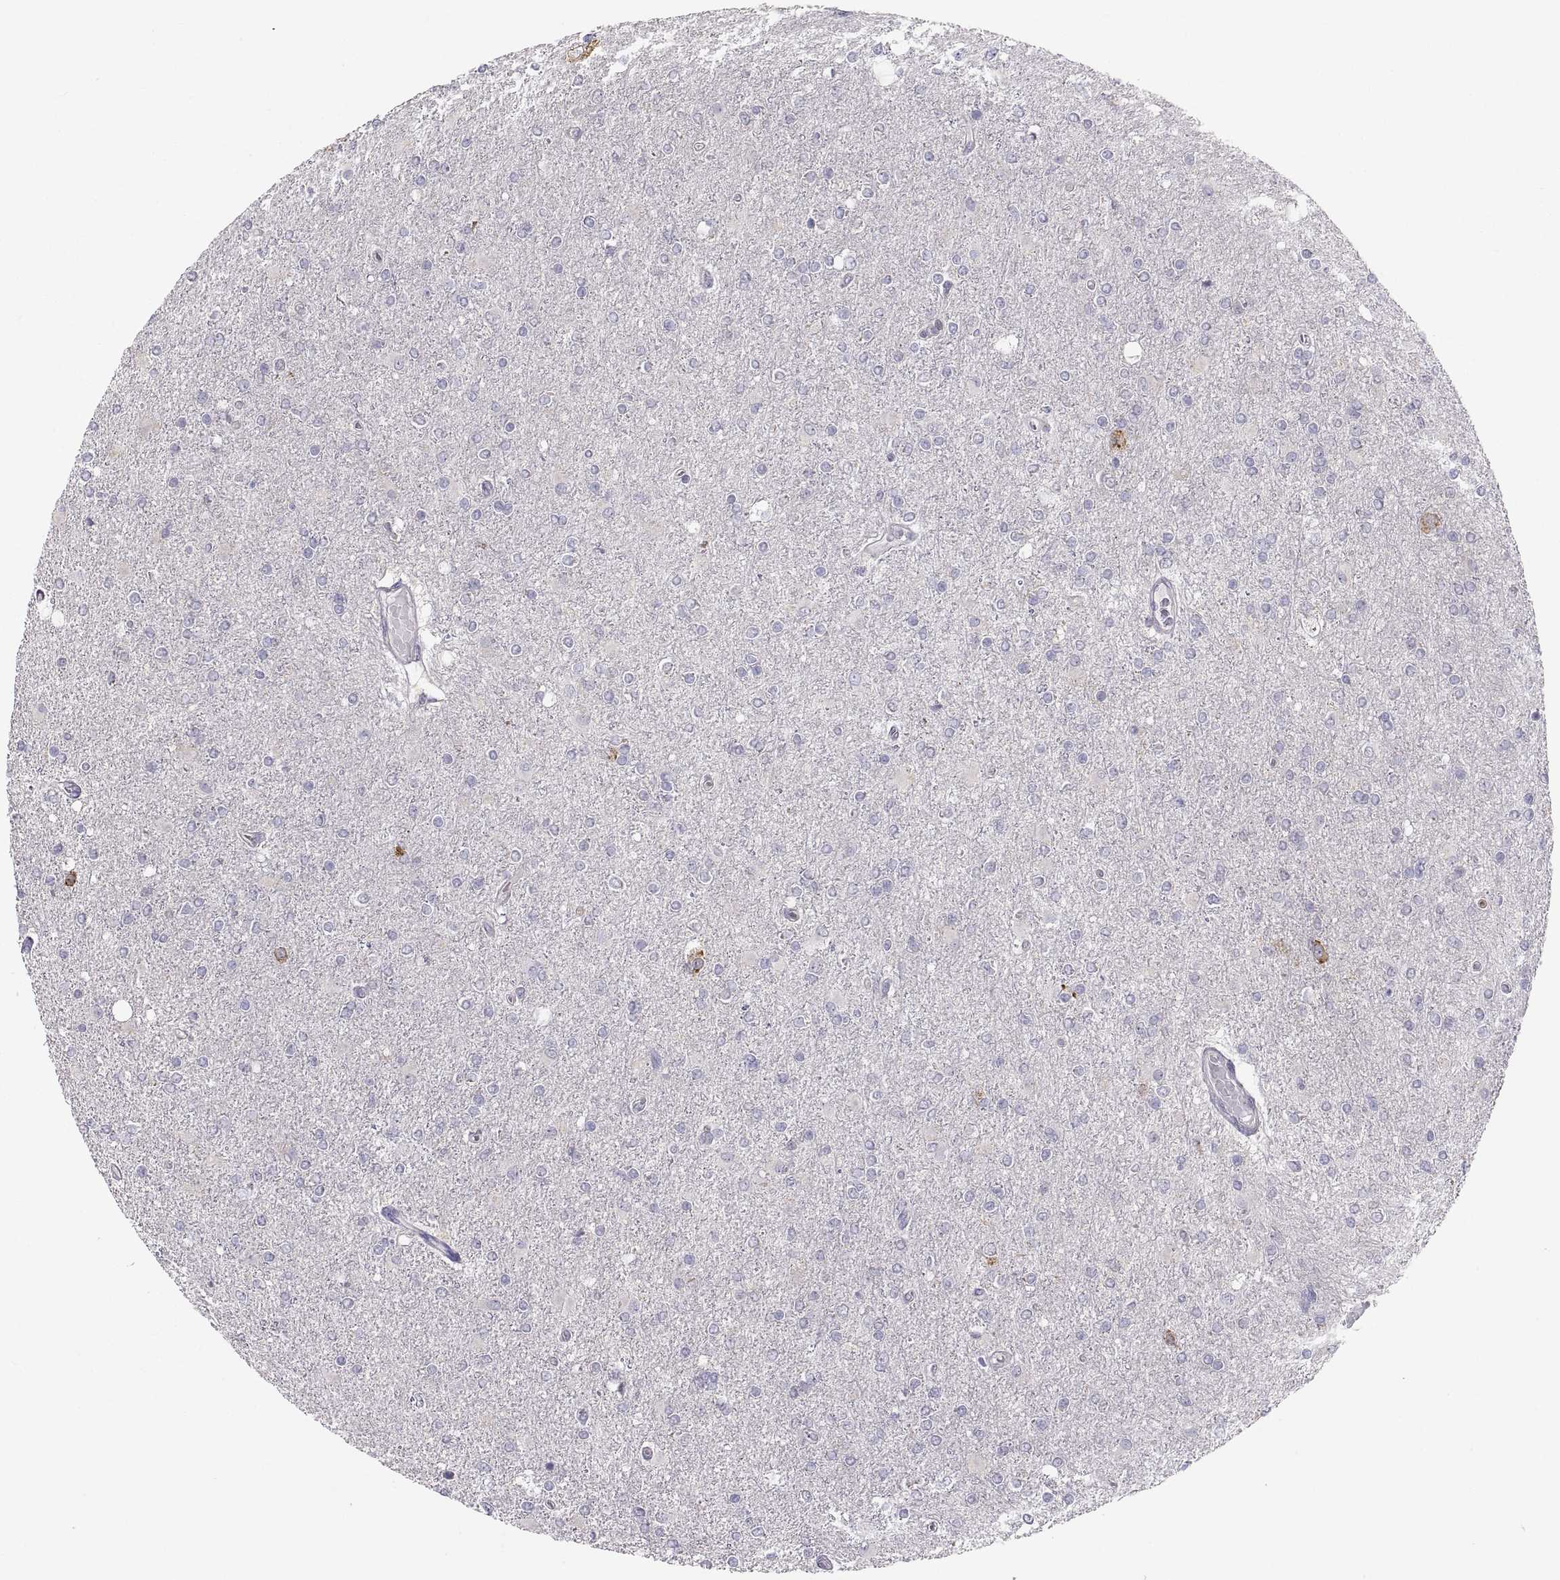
{"staining": {"intensity": "negative", "quantity": "none", "location": "none"}, "tissue": "glioma", "cell_type": "Tumor cells", "image_type": "cancer", "snomed": [{"axis": "morphology", "description": "Glioma, malignant, High grade"}, {"axis": "topography", "description": "Cerebral cortex"}], "caption": "High-grade glioma (malignant) was stained to show a protein in brown. There is no significant positivity in tumor cells.", "gene": "ERO1A", "patient": {"sex": "male", "age": 70}}